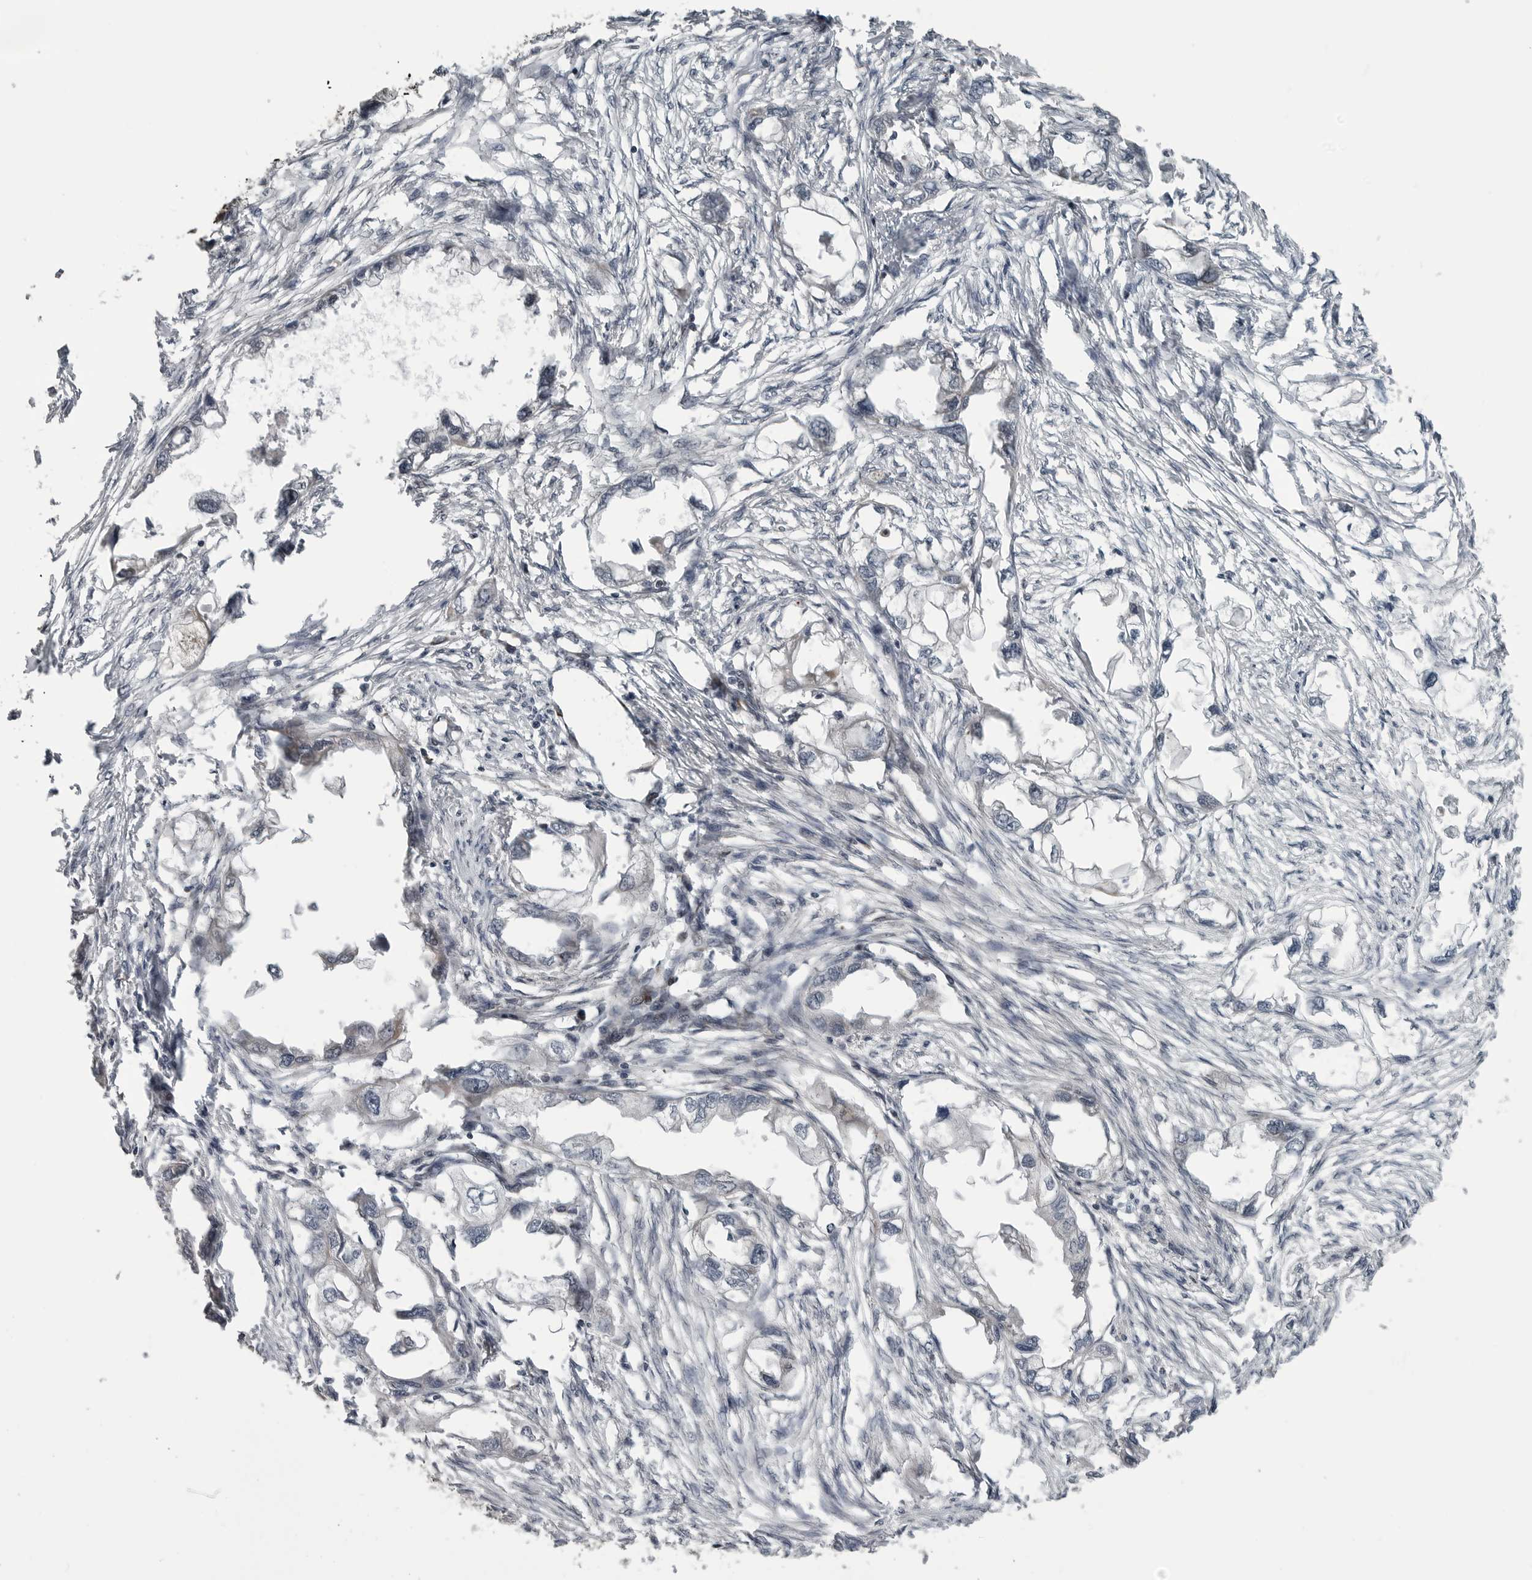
{"staining": {"intensity": "negative", "quantity": "none", "location": "none"}, "tissue": "endometrial cancer", "cell_type": "Tumor cells", "image_type": "cancer", "snomed": [{"axis": "morphology", "description": "Adenocarcinoma, NOS"}, {"axis": "morphology", "description": "Adenocarcinoma, metastatic, NOS"}, {"axis": "topography", "description": "Adipose tissue"}, {"axis": "topography", "description": "Endometrium"}], "caption": "Immunohistochemistry of human endometrial cancer (adenocarcinoma) demonstrates no staining in tumor cells.", "gene": "FAAP100", "patient": {"sex": "female", "age": 67}}